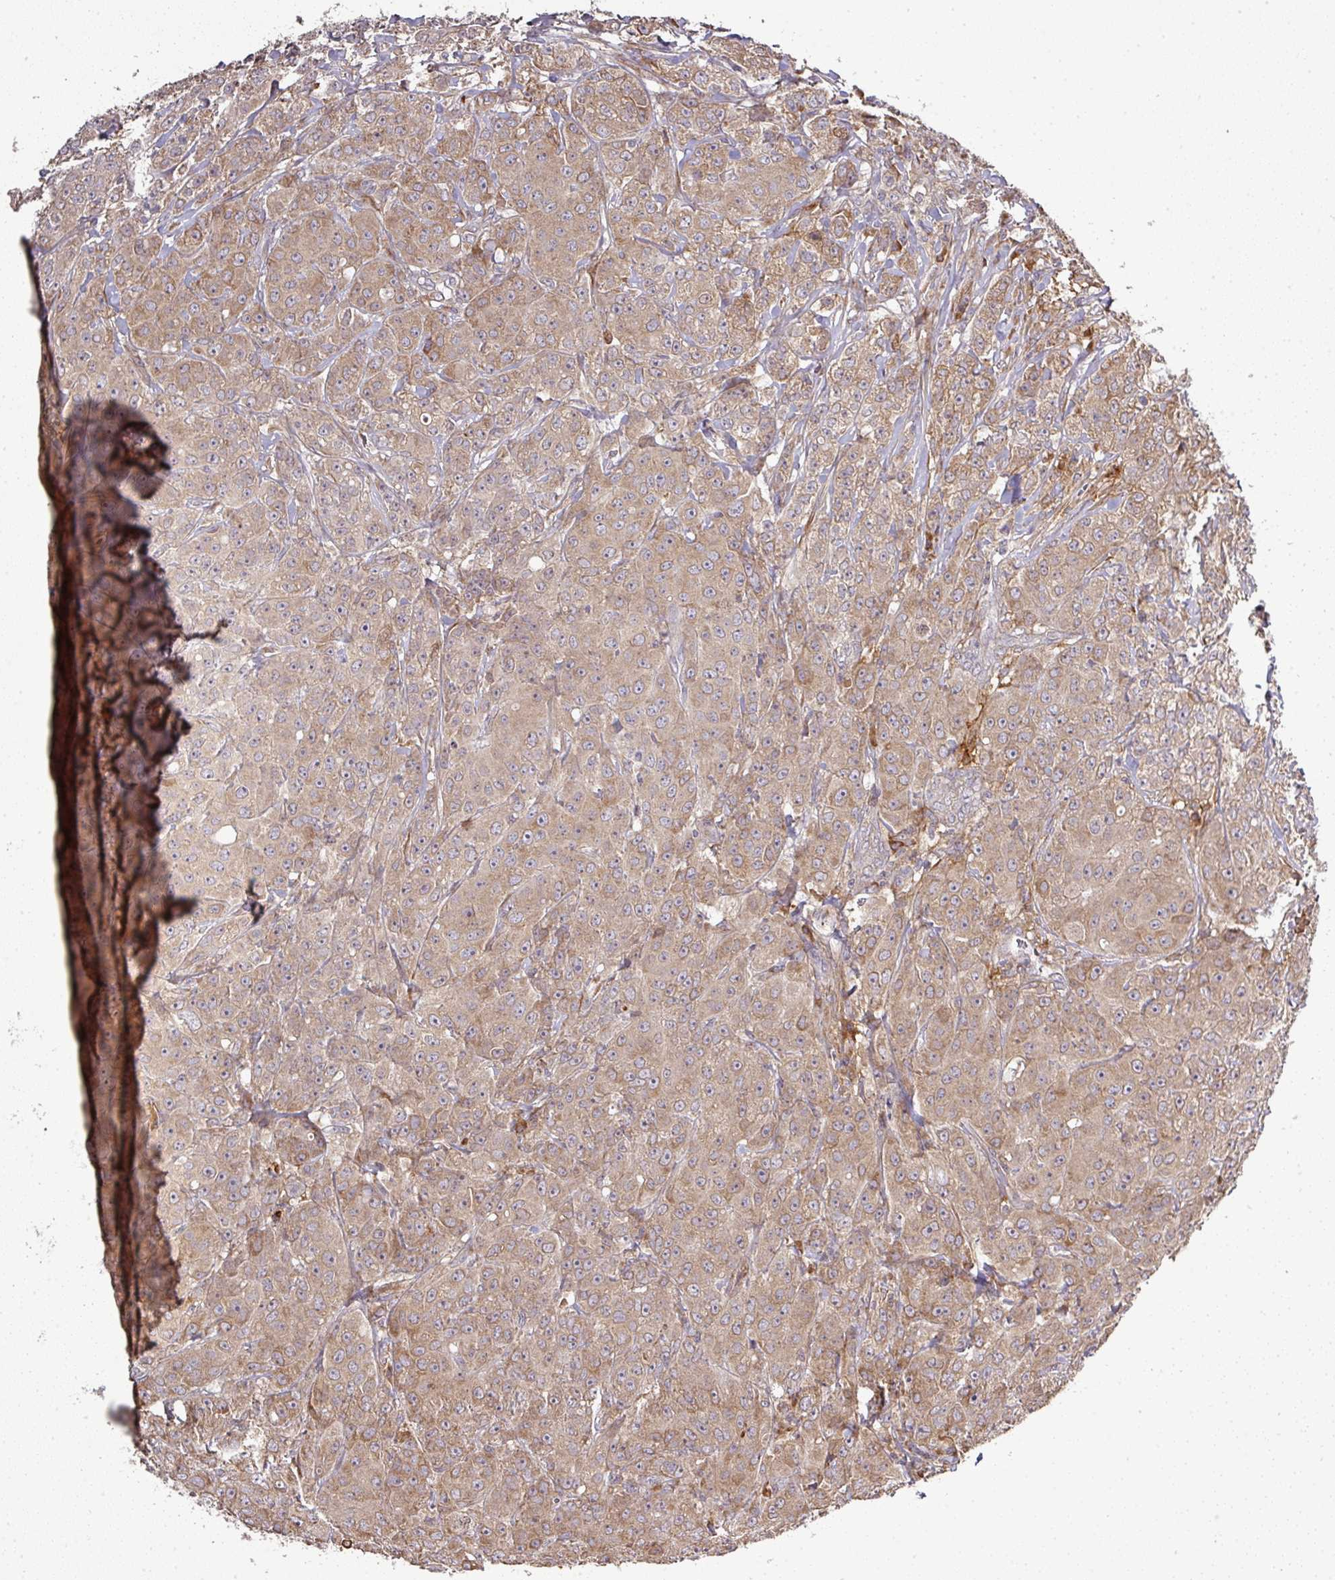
{"staining": {"intensity": "moderate", "quantity": ">75%", "location": "cytoplasmic/membranous"}, "tissue": "breast cancer", "cell_type": "Tumor cells", "image_type": "cancer", "snomed": [{"axis": "morphology", "description": "Duct carcinoma"}, {"axis": "topography", "description": "Breast"}], "caption": "Tumor cells exhibit medium levels of moderate cytoplasmic/membranous positivity in about >75% of cells in breast invasive ductal carcinoma.", "gene": "GALP", "patient": {"sex": "female", "age": 43}}